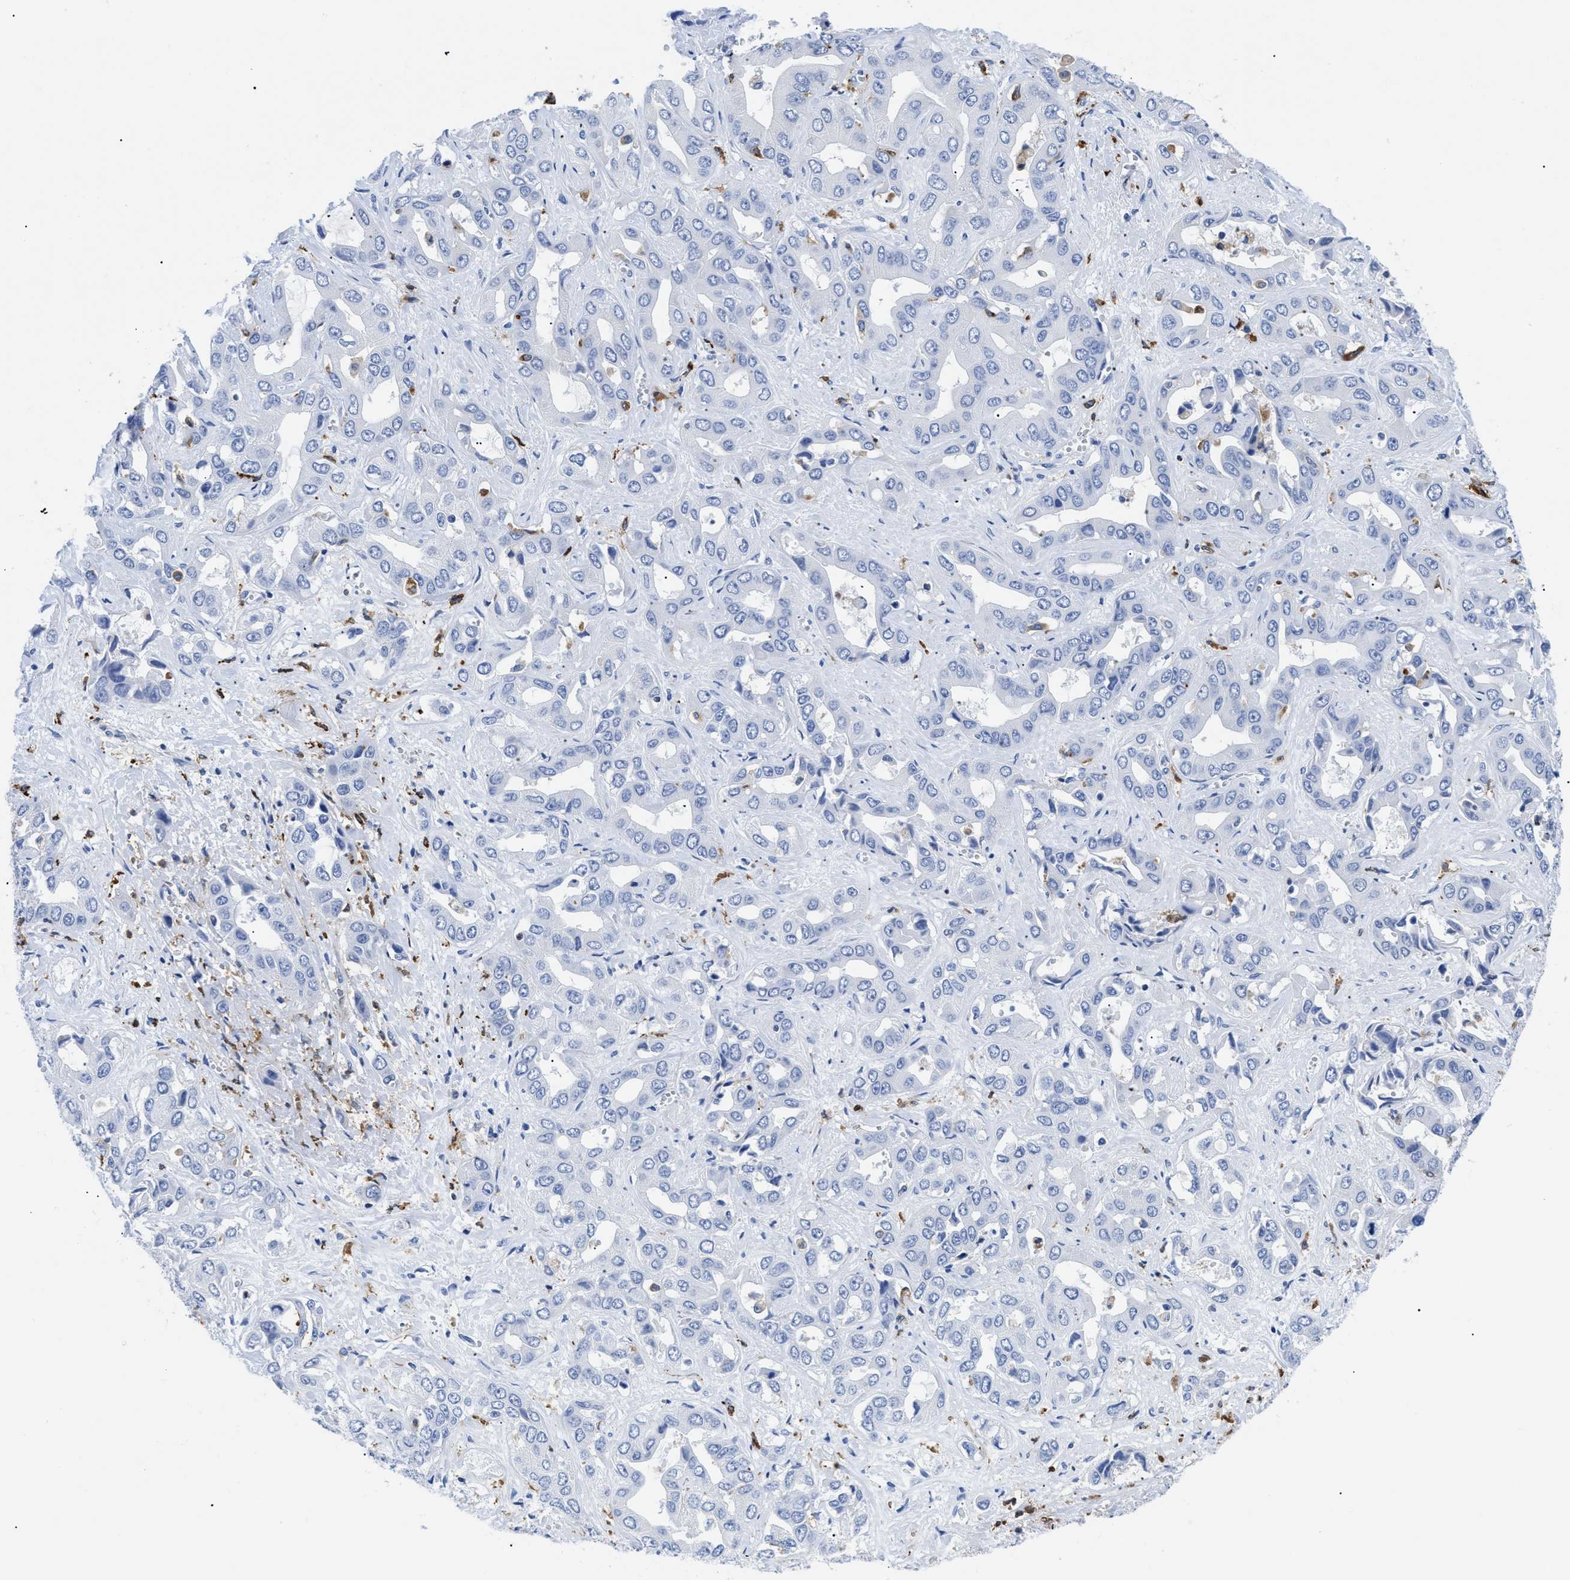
{"staining": {"intensity": "negative", "quantity": "none", "location": "none"}, "tissue": "liver cancer", "cell_type": "Tumor cells", "image_type": "cancer", "snomed": [{"axis": "morphology", "description": "Cholangiocarcinoma"}, {"axis": "topography", "description": "Liver"}], "caption": "There is no significant expression in tumor cells of liver cancer.", "gene": "HLA-DPA1", "patient": {"sex": "female", "age": 52}}